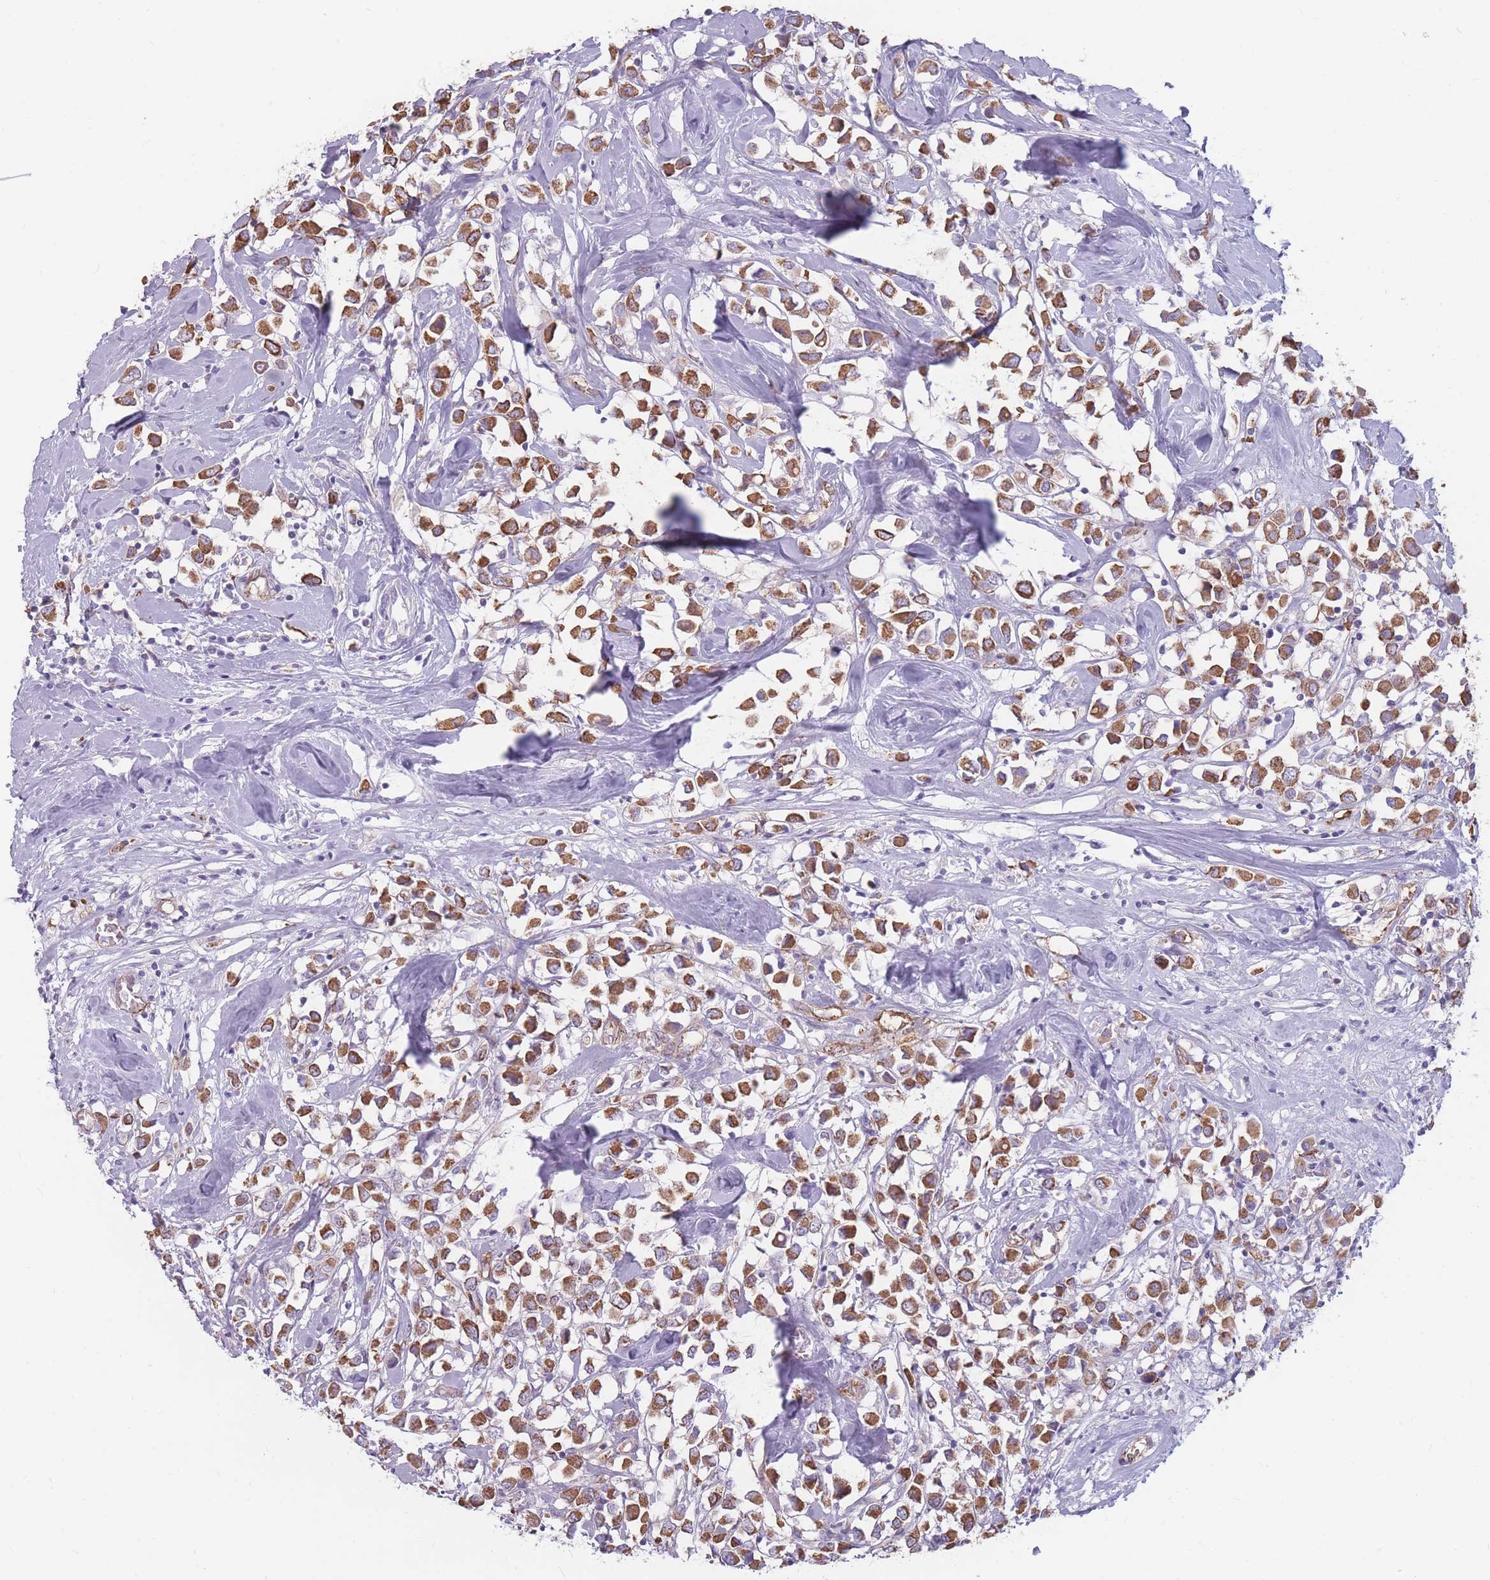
{"staining": {"intensity": "moderate", "quantity": ">75%", "location": "cytoplasmic/membranous"}, "tissue": "breast cancer", "cell_type": "Tumor cells", "image_type": "cancer", "snomed": [{"axis": "morphology", "description": "Duct carcinoma"}, {"axis": "topography", "description": "Breast"}], "caption": "Protein staining reveals moderate cytoplasmic/membranous expression in about >75% of tumor cells in breast intraductal carcinoma. (DAB (3,3'-diaminobenzidine) IHC, brown staining for protein, blue staining for nuclei).", "gene": "GNA11", "patient": {"sex": "female", "age": 61}}